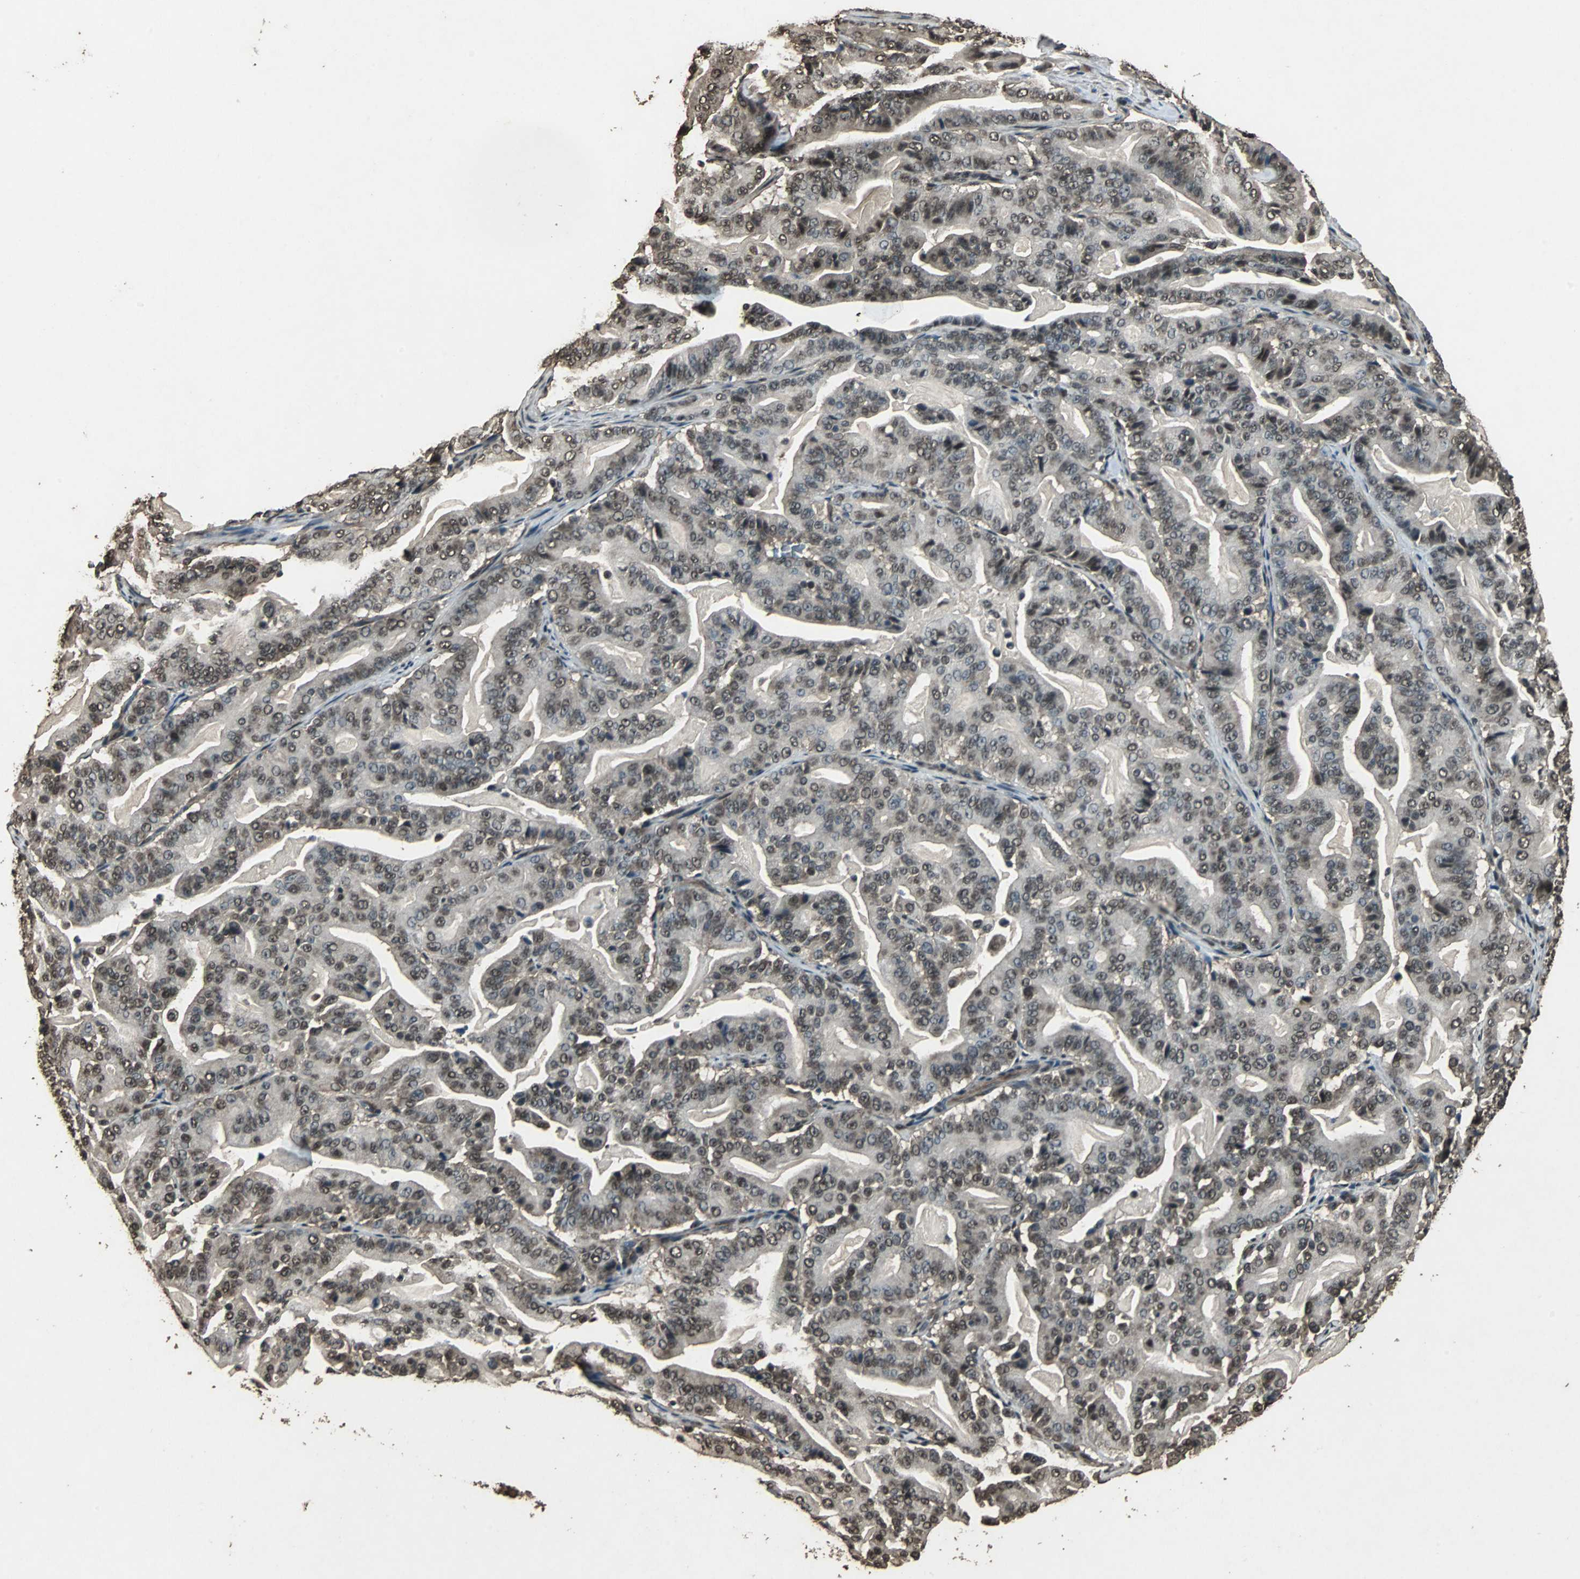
{"staining": {"intensity": "moderate", "quantity": ">75%", "location": "cytoplasmic/membranous,nuclear"}, "tissue": "pancreatic cancer", "cell_type": "Tumor cells", "image_type": "cancer", "snomed": [{"axis": "morphology", "description": "Adenocarcinoma, NOS"}, {"axis": "topography", "description": "Pancreas"}], "caption": "Pancreatic adenocarcinoma stained for a protein (brown) reveals moderate cytoplasmic/membranous and nuclear positive expression in approximately >75% of tumor cells.", "gene": "PPP1R13B", "patient": {"sex": "male", "age": 63}}